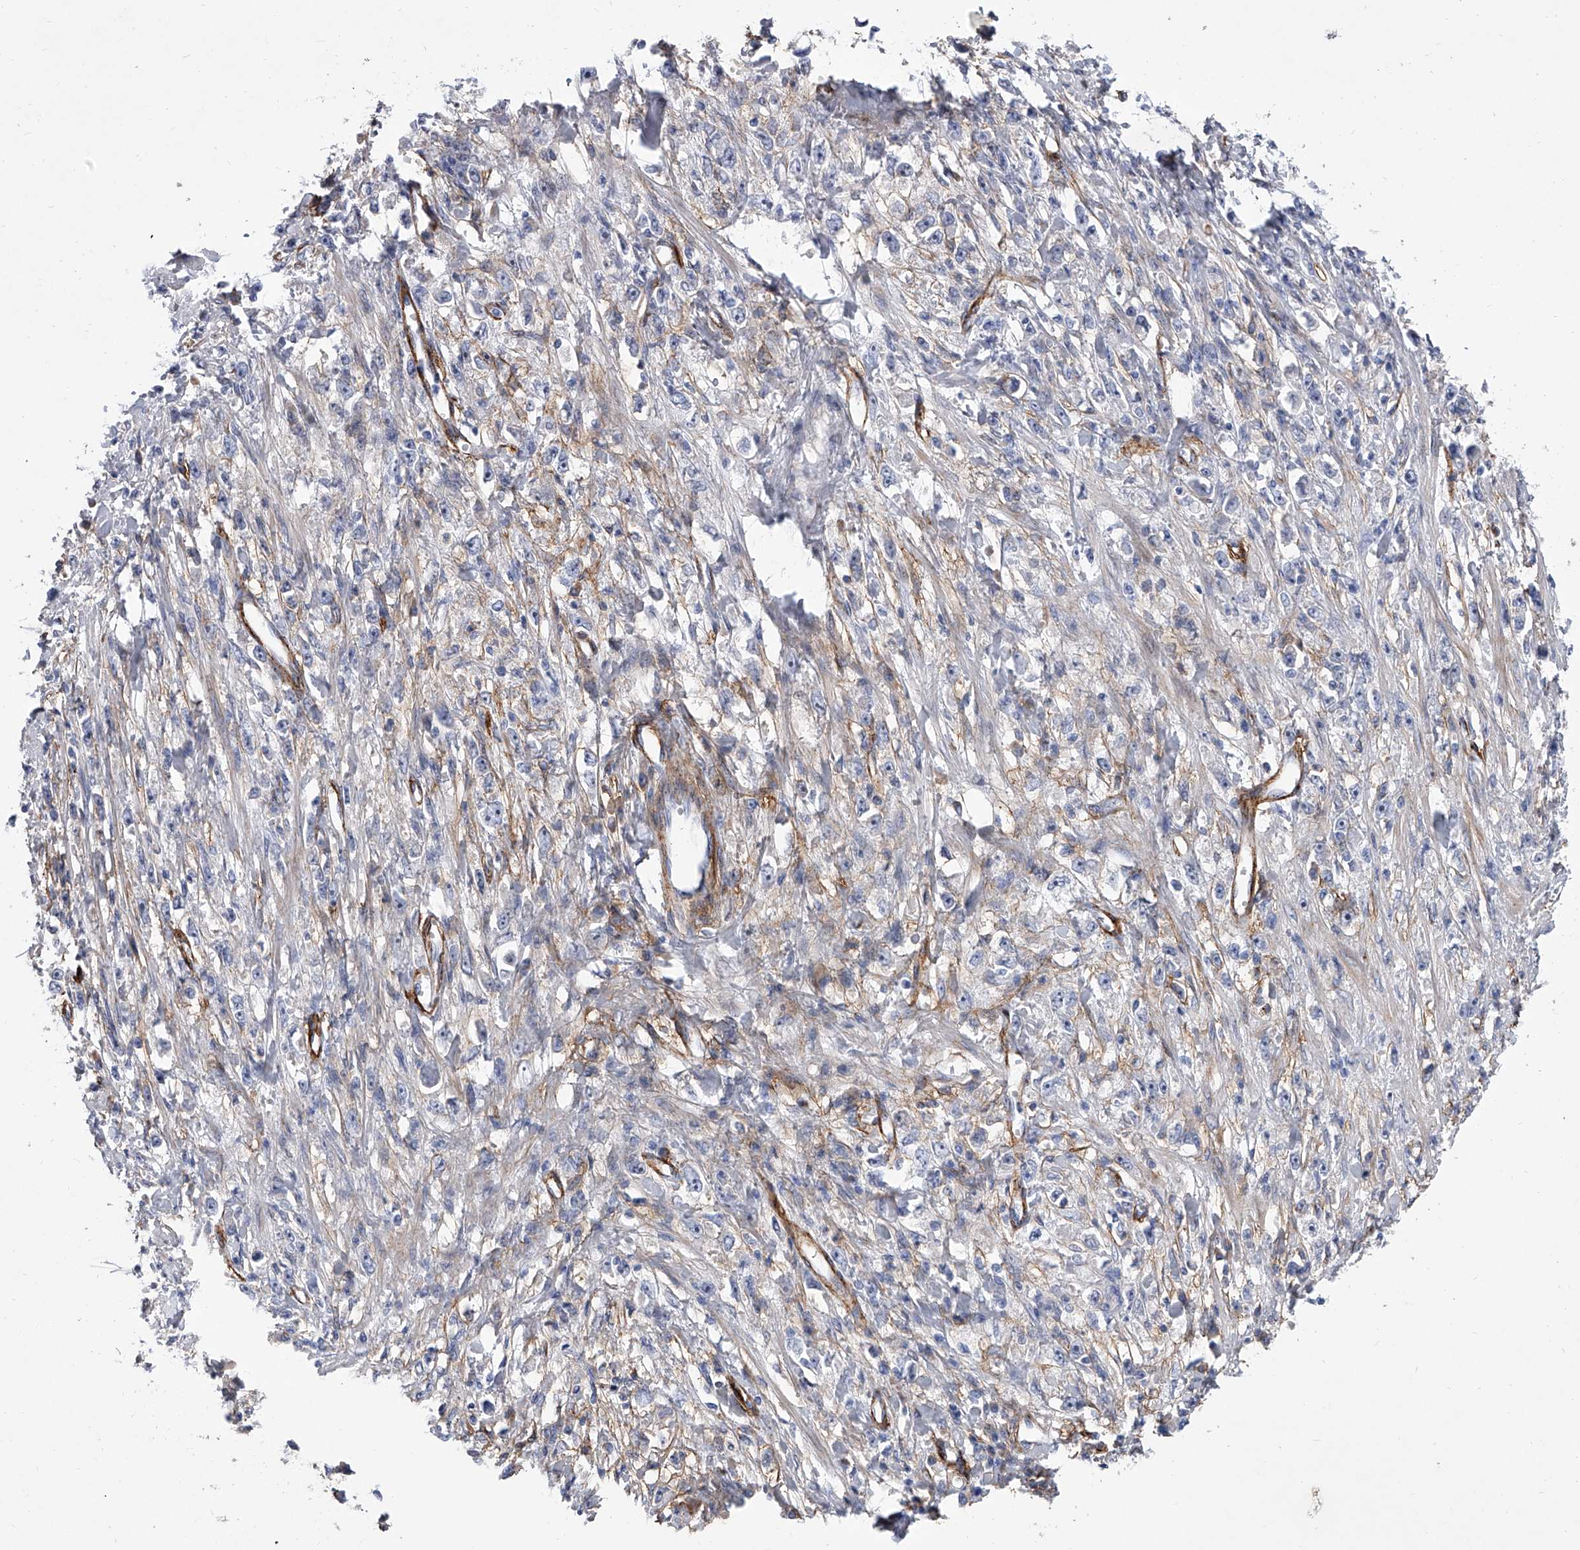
{"staining": {"intensity": "negative", "quantity": "none", "location": "none"}, "tissue": "stomach cancer", "cell_type": "Tumor cells", "image_type": "cancer", "snomed": [{"axis": "morphology", "description": "Adenocarcinoma, NOS"}, {"axis": "topography", "description": "Stomach"}], "caption": "A high-resolution photomicrograph shows immunohistochemistry staining of stomach cancer, which shows no significant staining in tumor cells.", "gene": "ALG14", "patient": {"sex": "female", "age": 59}}